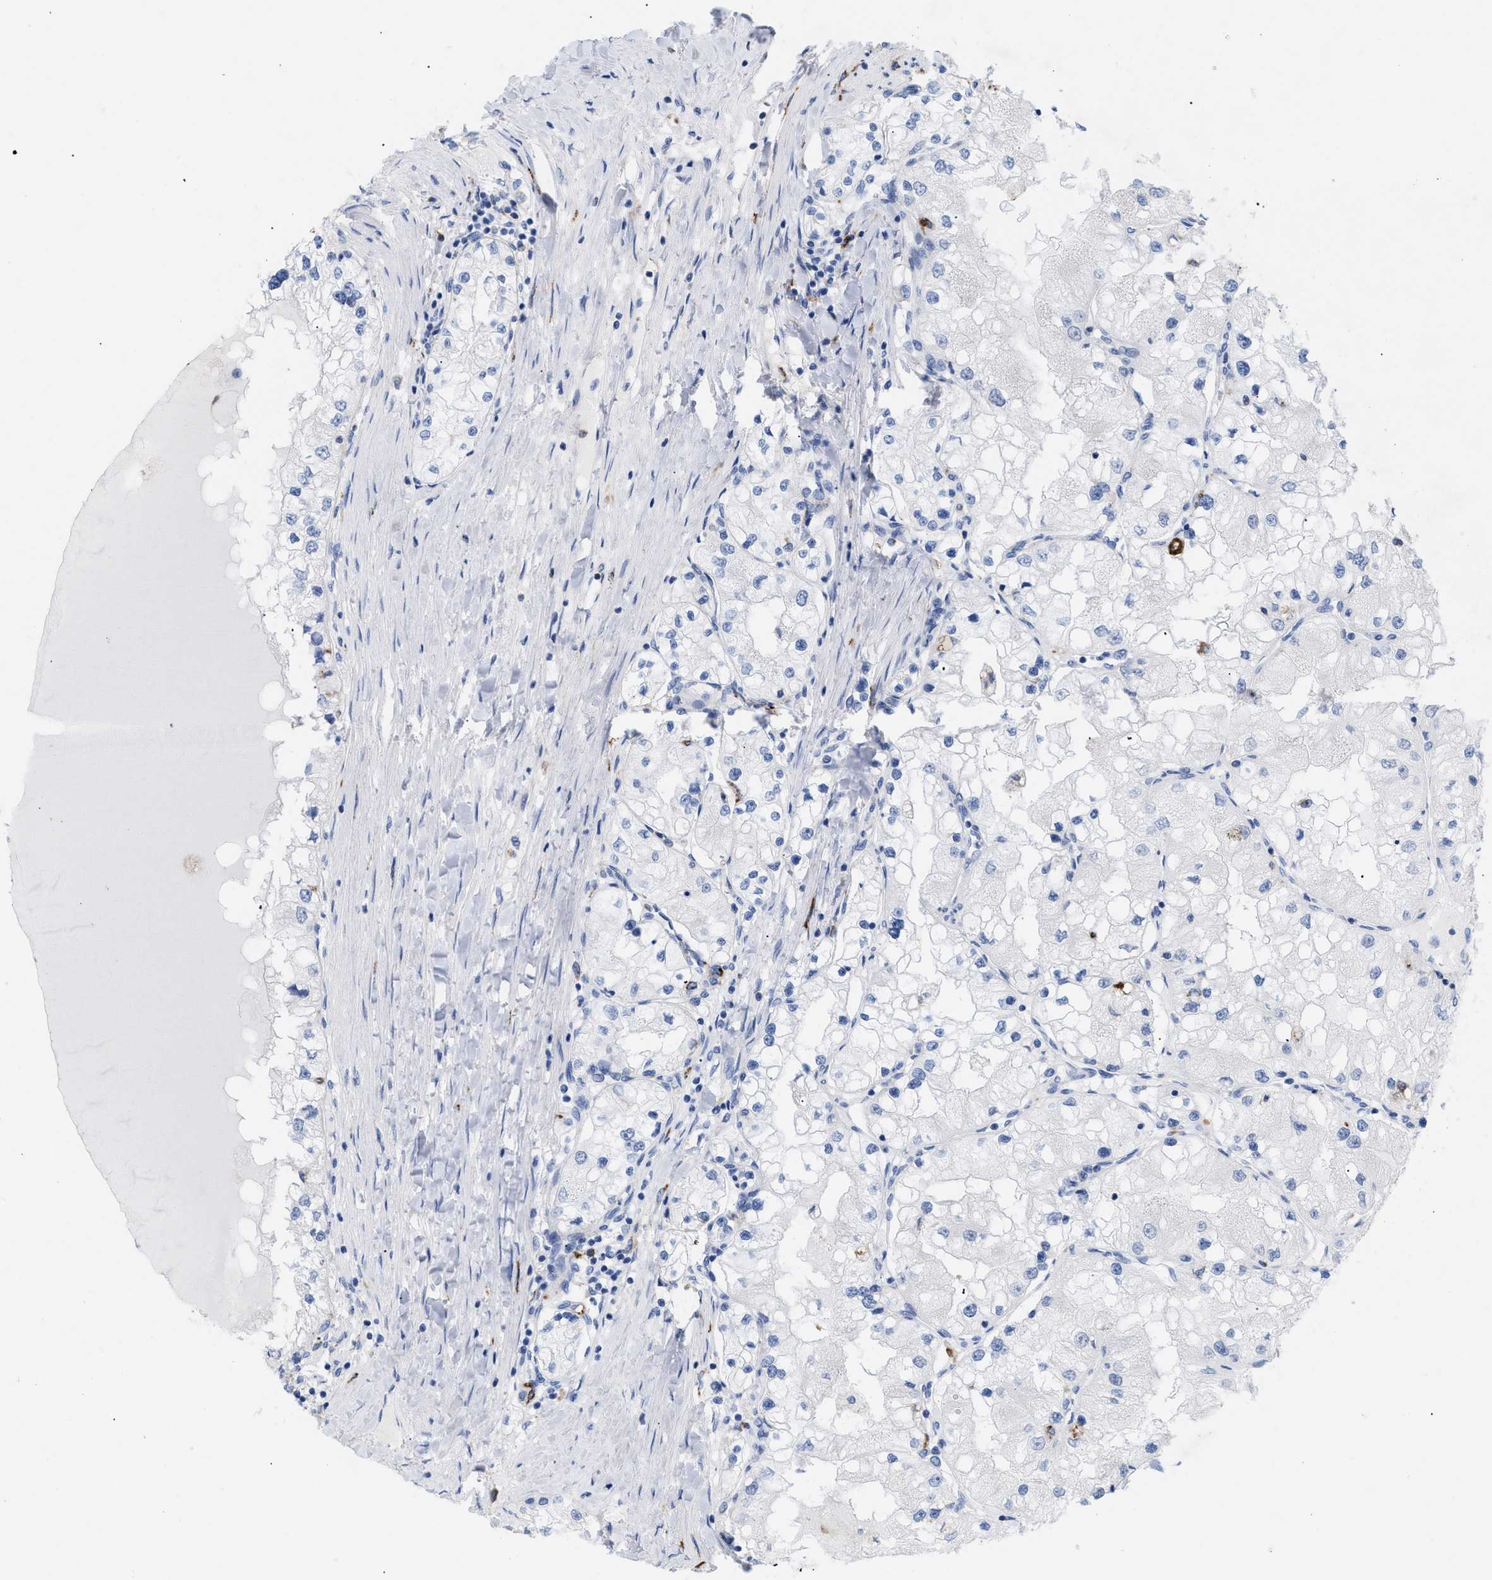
{"staining": {"intensity": "negative", "quantity": "none", "location": "none"}, "tissue": "renal cancer", "cell_type": "Tumor cells", "image_type": "cancer", "snomed": [{"axis": "morphology", "description": "Adenocarcinoma, NOS"}, {"axis": "topography", "description": "Kidney"}], "caption": "Tumor cells are negative for protein expression in human renal cancer (adenocarcinoma). (Brightfield microscopy of DAB immunohistochemistry at high magnification).", "gene": "DRAM2", "patient": {"sex": "male", "age": 68}}